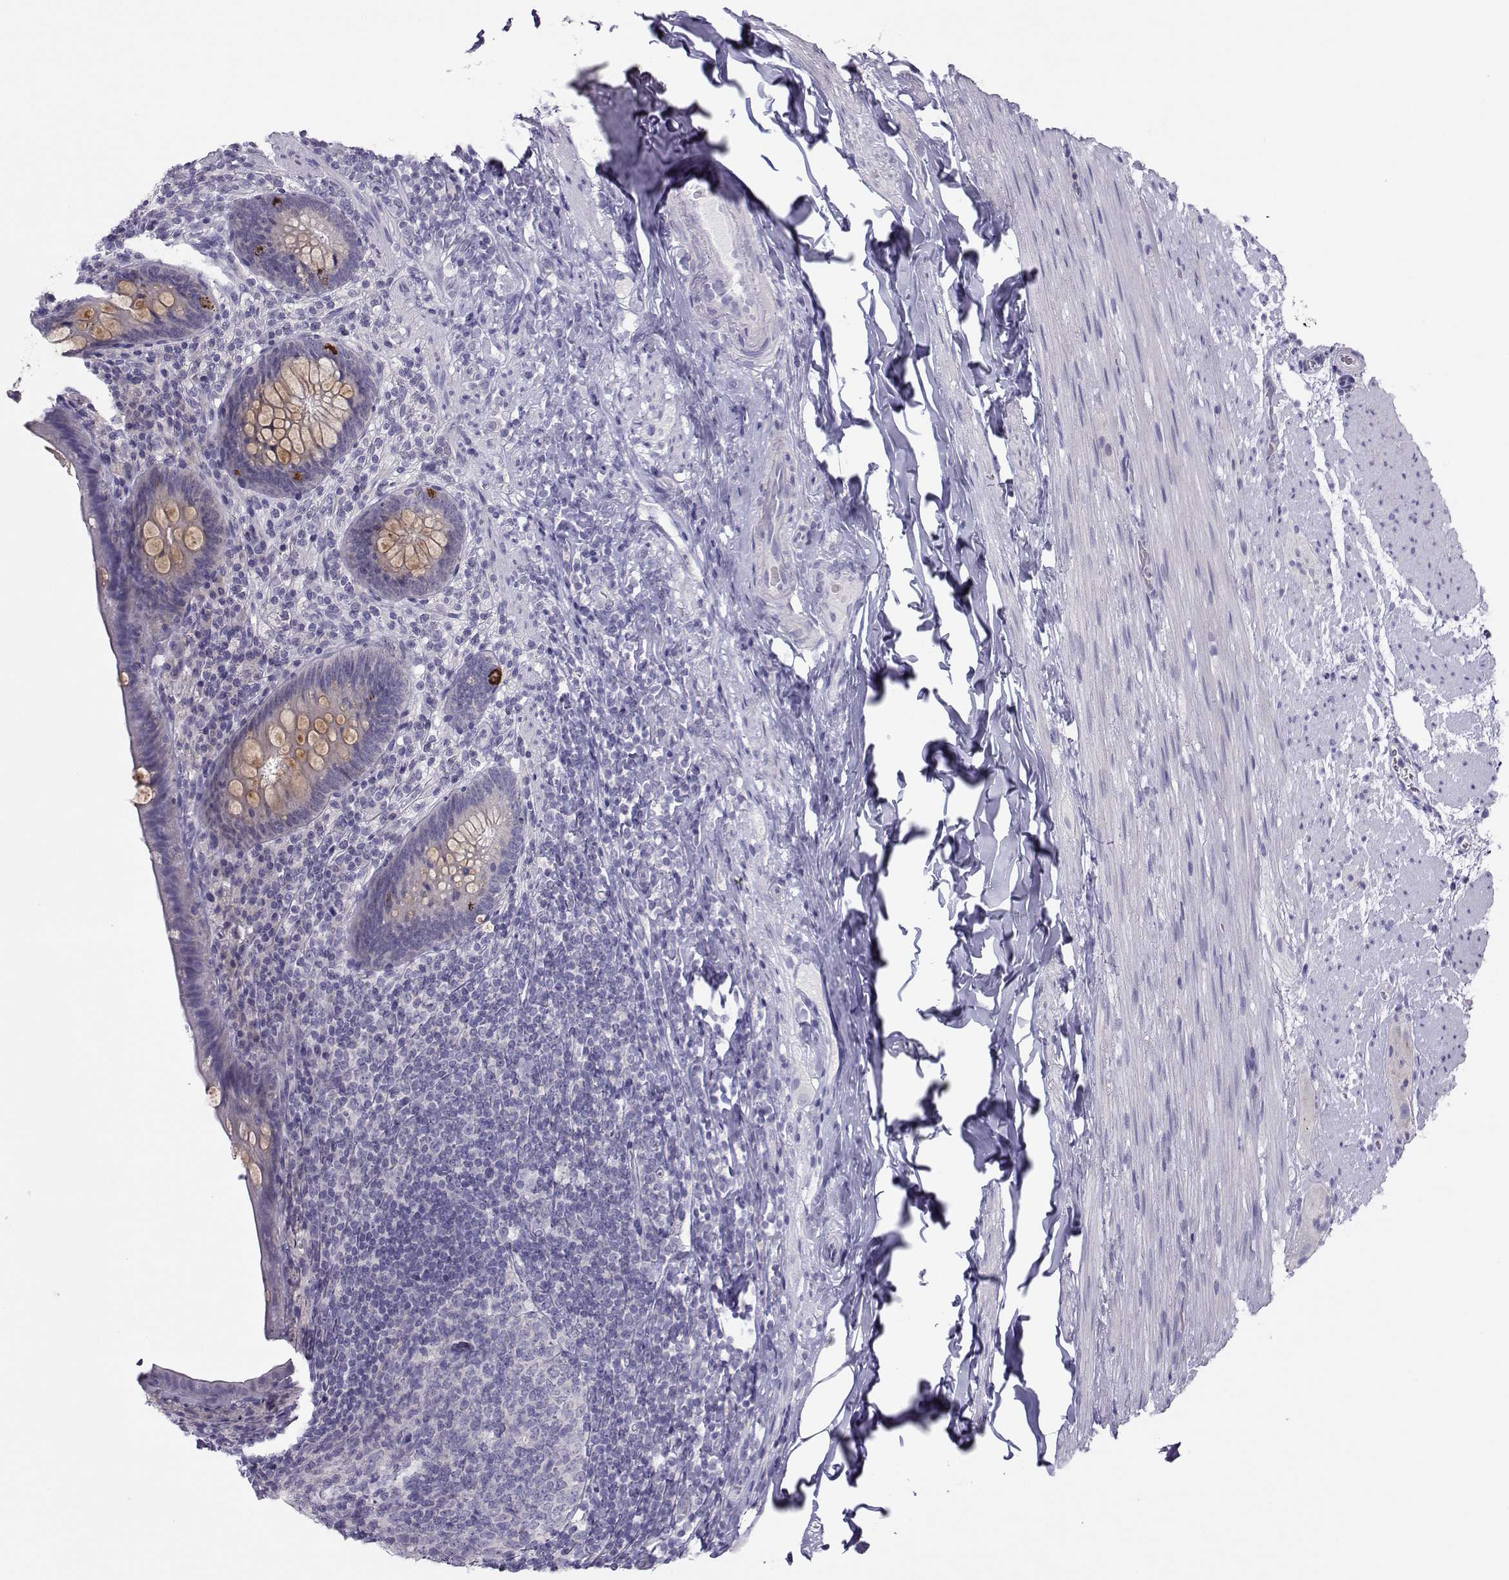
{"staining": {"intensity": "moderate", "quantity": "25%-75%", "location": "cytoplasmic/membranous"}, "tissue": "appendix", "cell_type": "Glandular cells", "image_type": "normal", "snomed": [{"axis": "morphology", "description": "Normal tissue, NOS"}, {"axis": "topography", "description": "Appendix"}], "caption": "A brown stain labels moderate cytoplasmic/membranous positivity of a protein in glandular cells of normal human appendix. The protein is stained brown, and the nuclei are stained in blue (DAB (3,3'-diaminobenzidine) IHC with brightfield microscopy, high magnification).", "gene": "TRPM7", "patient": {"sex": "male", "age": 47}}